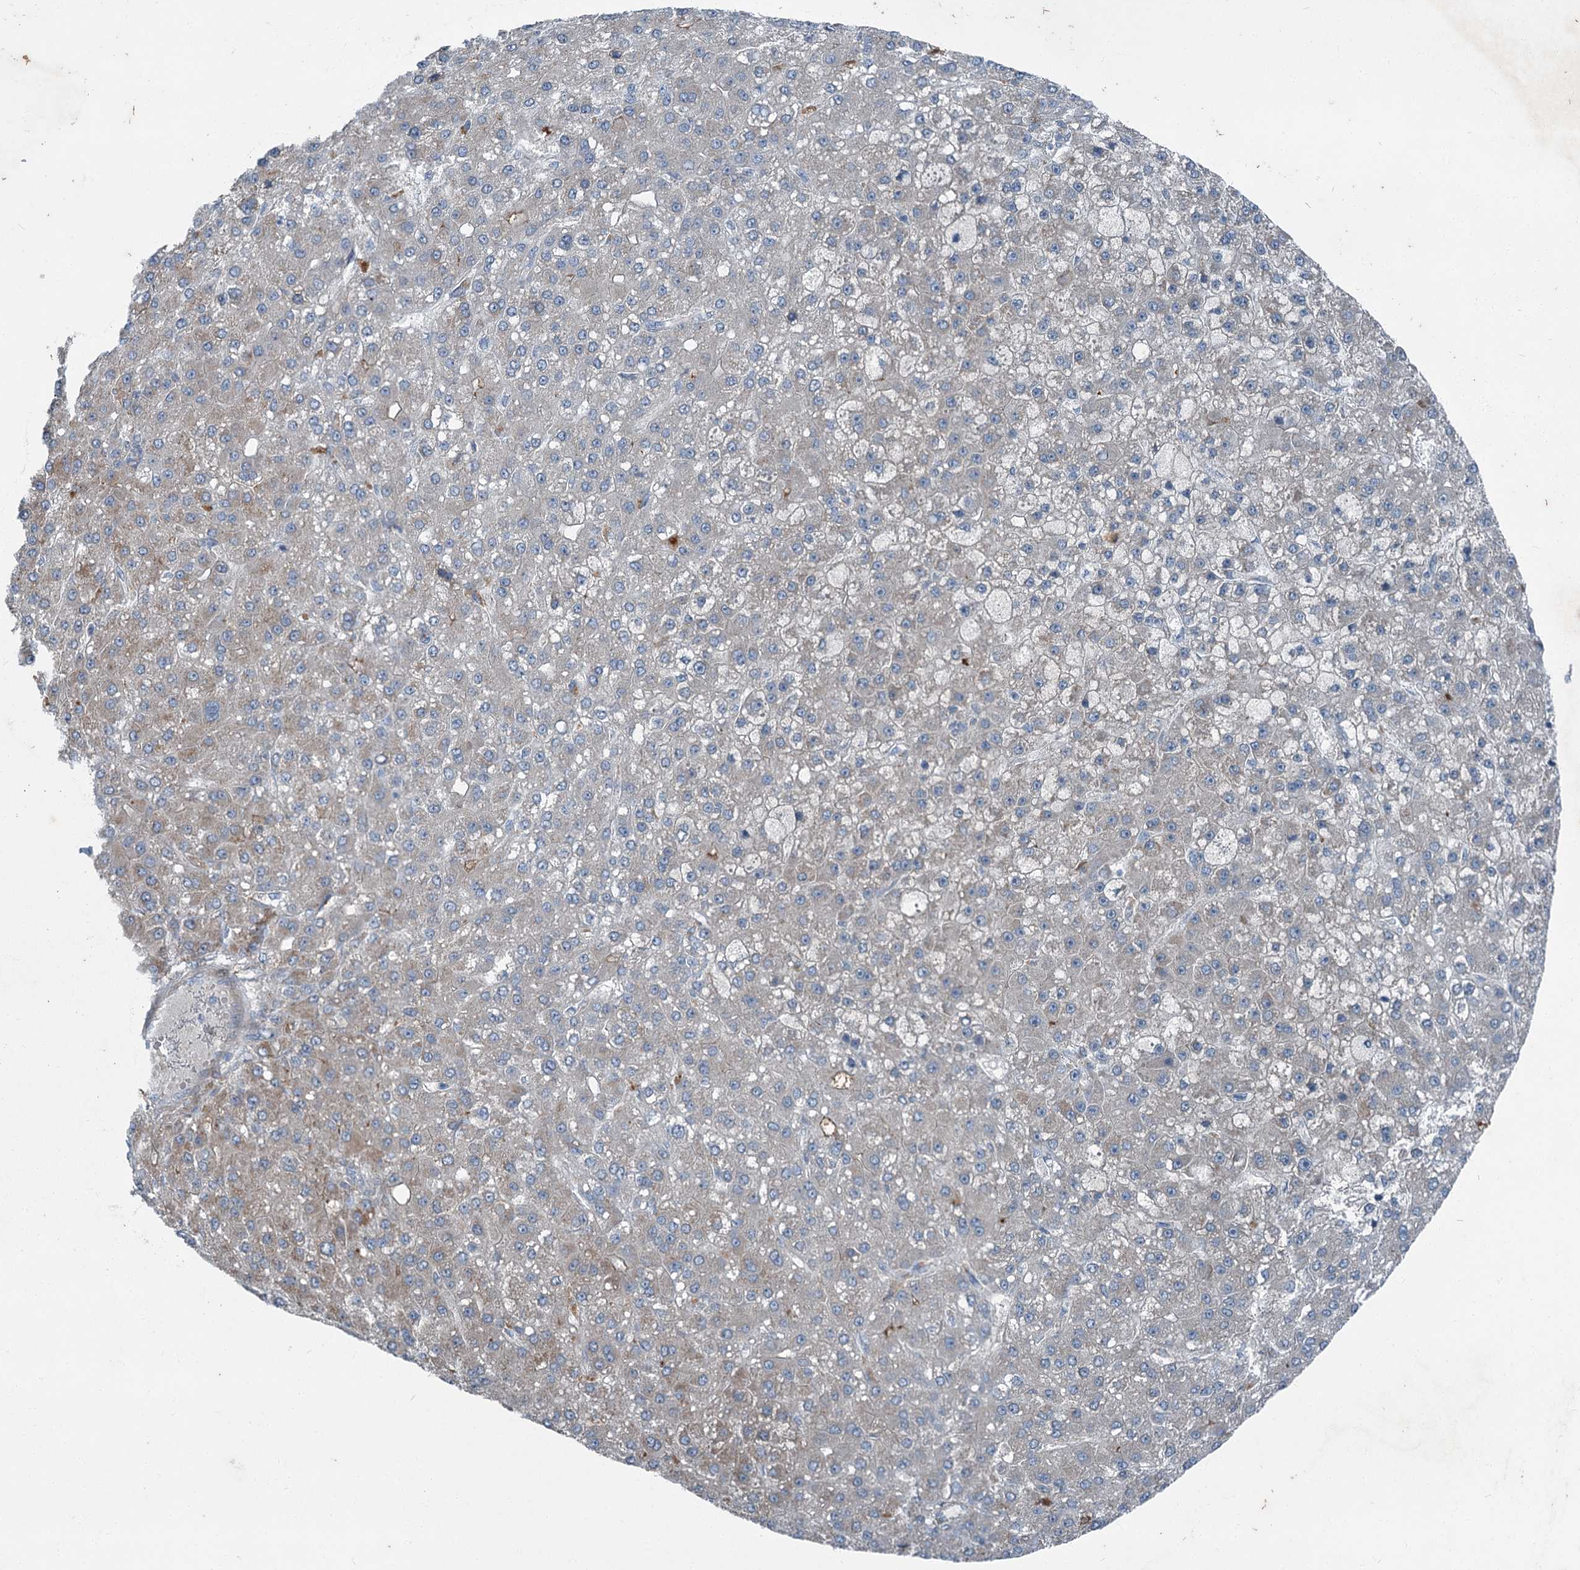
{"staining": {"intensity": "weak", "quantity": "<25%", "location": "cytoplasmic/membranous"}, "tissue": "liver cancer", "cell_type": "Tumor cells", "image_type": "cancer", "snomed": [{"axis": "morphology", "description": "Carcinoma, Hepatocellular, NOS"}, {"axis": "topography", "description": "Liver"}], "caption": "The photomicrograph demonstrates no significant staining in tumor cells of liver cancer (hepatocellular carcinoma).", "gene": "AXL", "patient": {"sex": "male", "age": 67}}